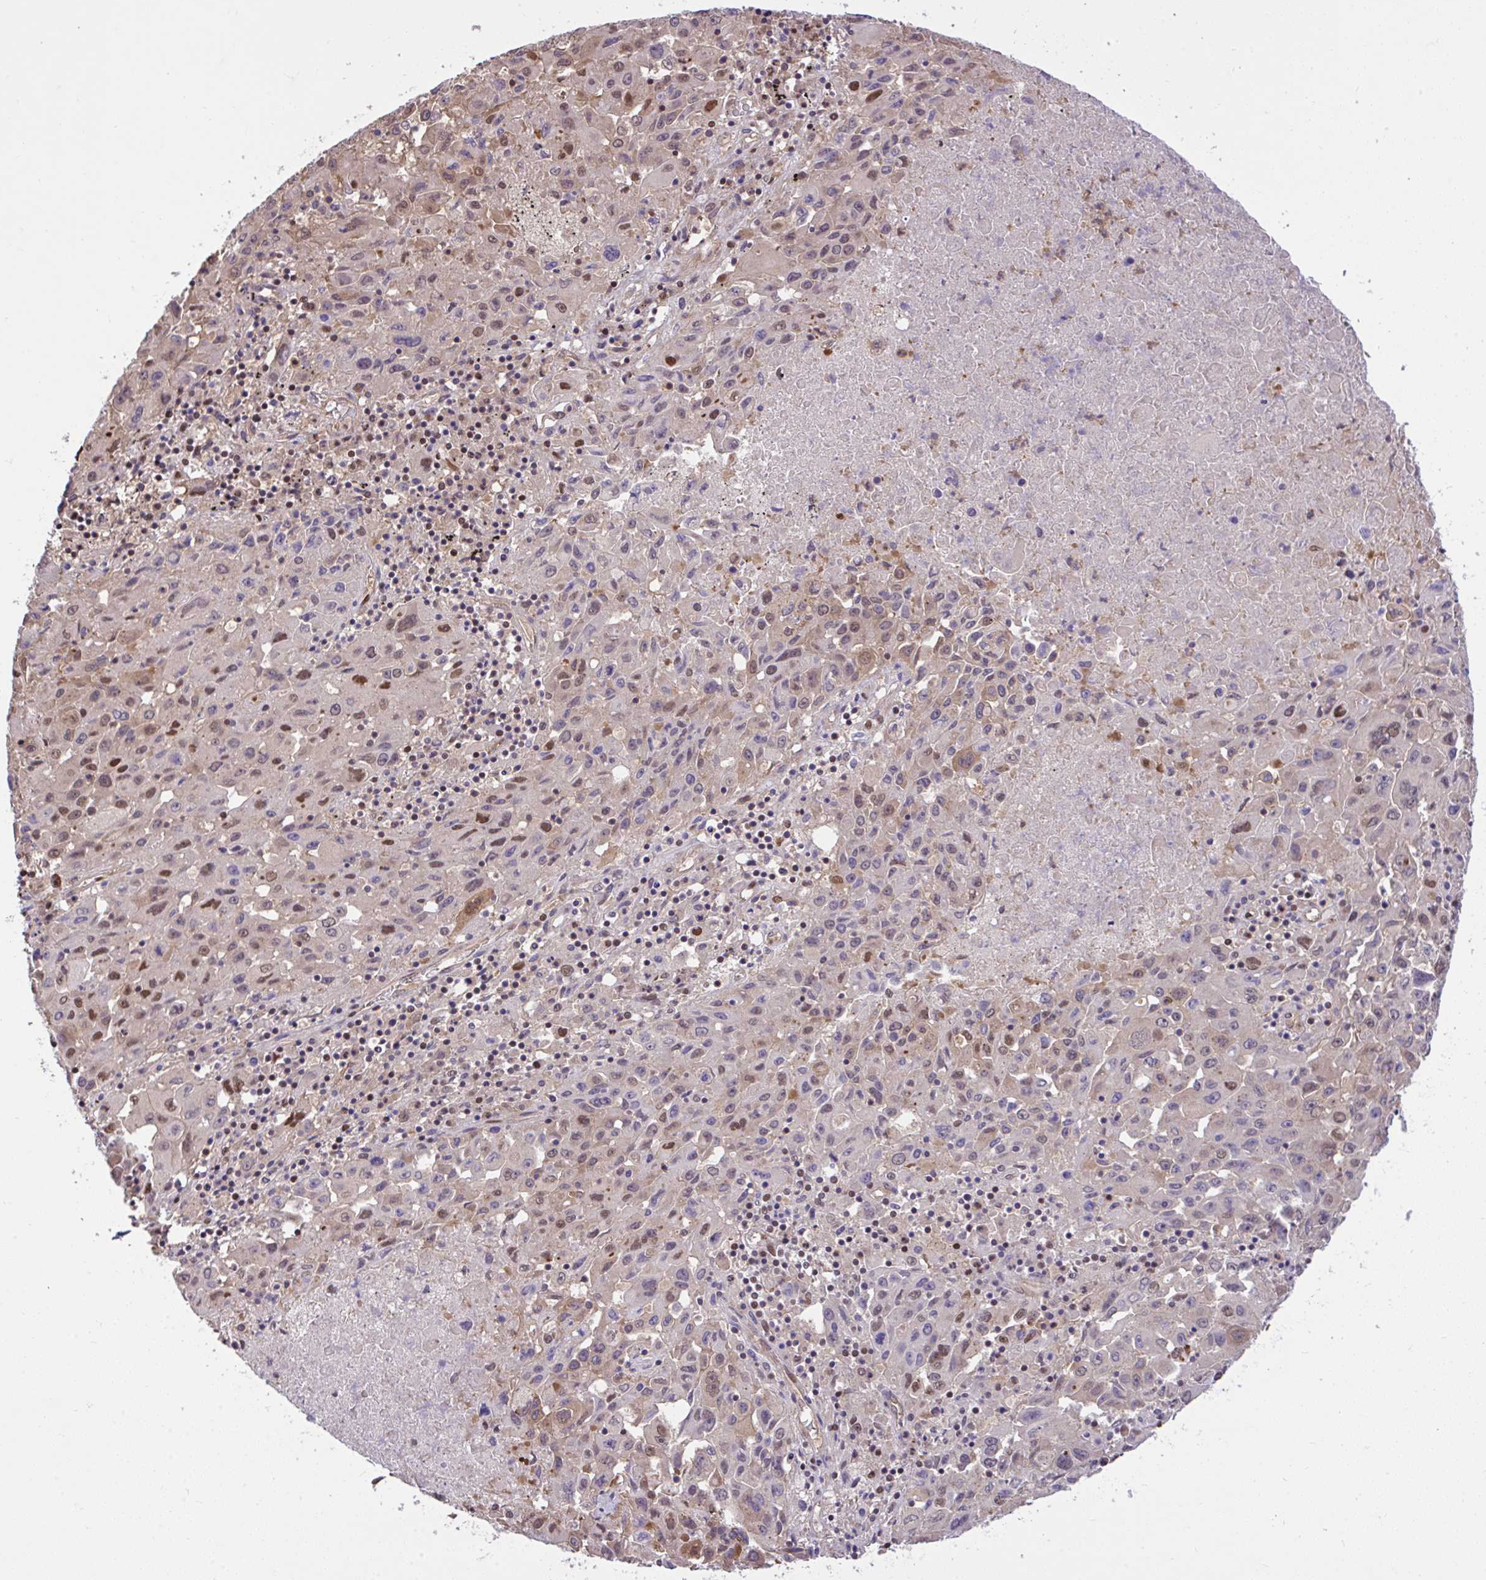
{"staining": {"intensity": "moderate", "quantity": "25%-75%", "location": "nuclear"}, "tissue": "lung cancer", "cell_type": "Tumor cells", "image_type": "cancer", "snomed": [{"axis": "morphology", "description": "Squamous cell carcinoma, NOS"}, {"axis": "topography", "description": "Lung"}], "caption": "High-magnification brightfield microscopy of lung cancer (squamous cell carcinoma) stained with DAB (brown) and counterstained with hematoxylin (blue). tumor cells exhibit moderate nuclear positivity is appreciated in approximately25%-75% of cells. (DAB IHC with brightfield microscopy, high magnification).", "gene": "GLIS3", "patient": {"sex": "male", "age": 63}}